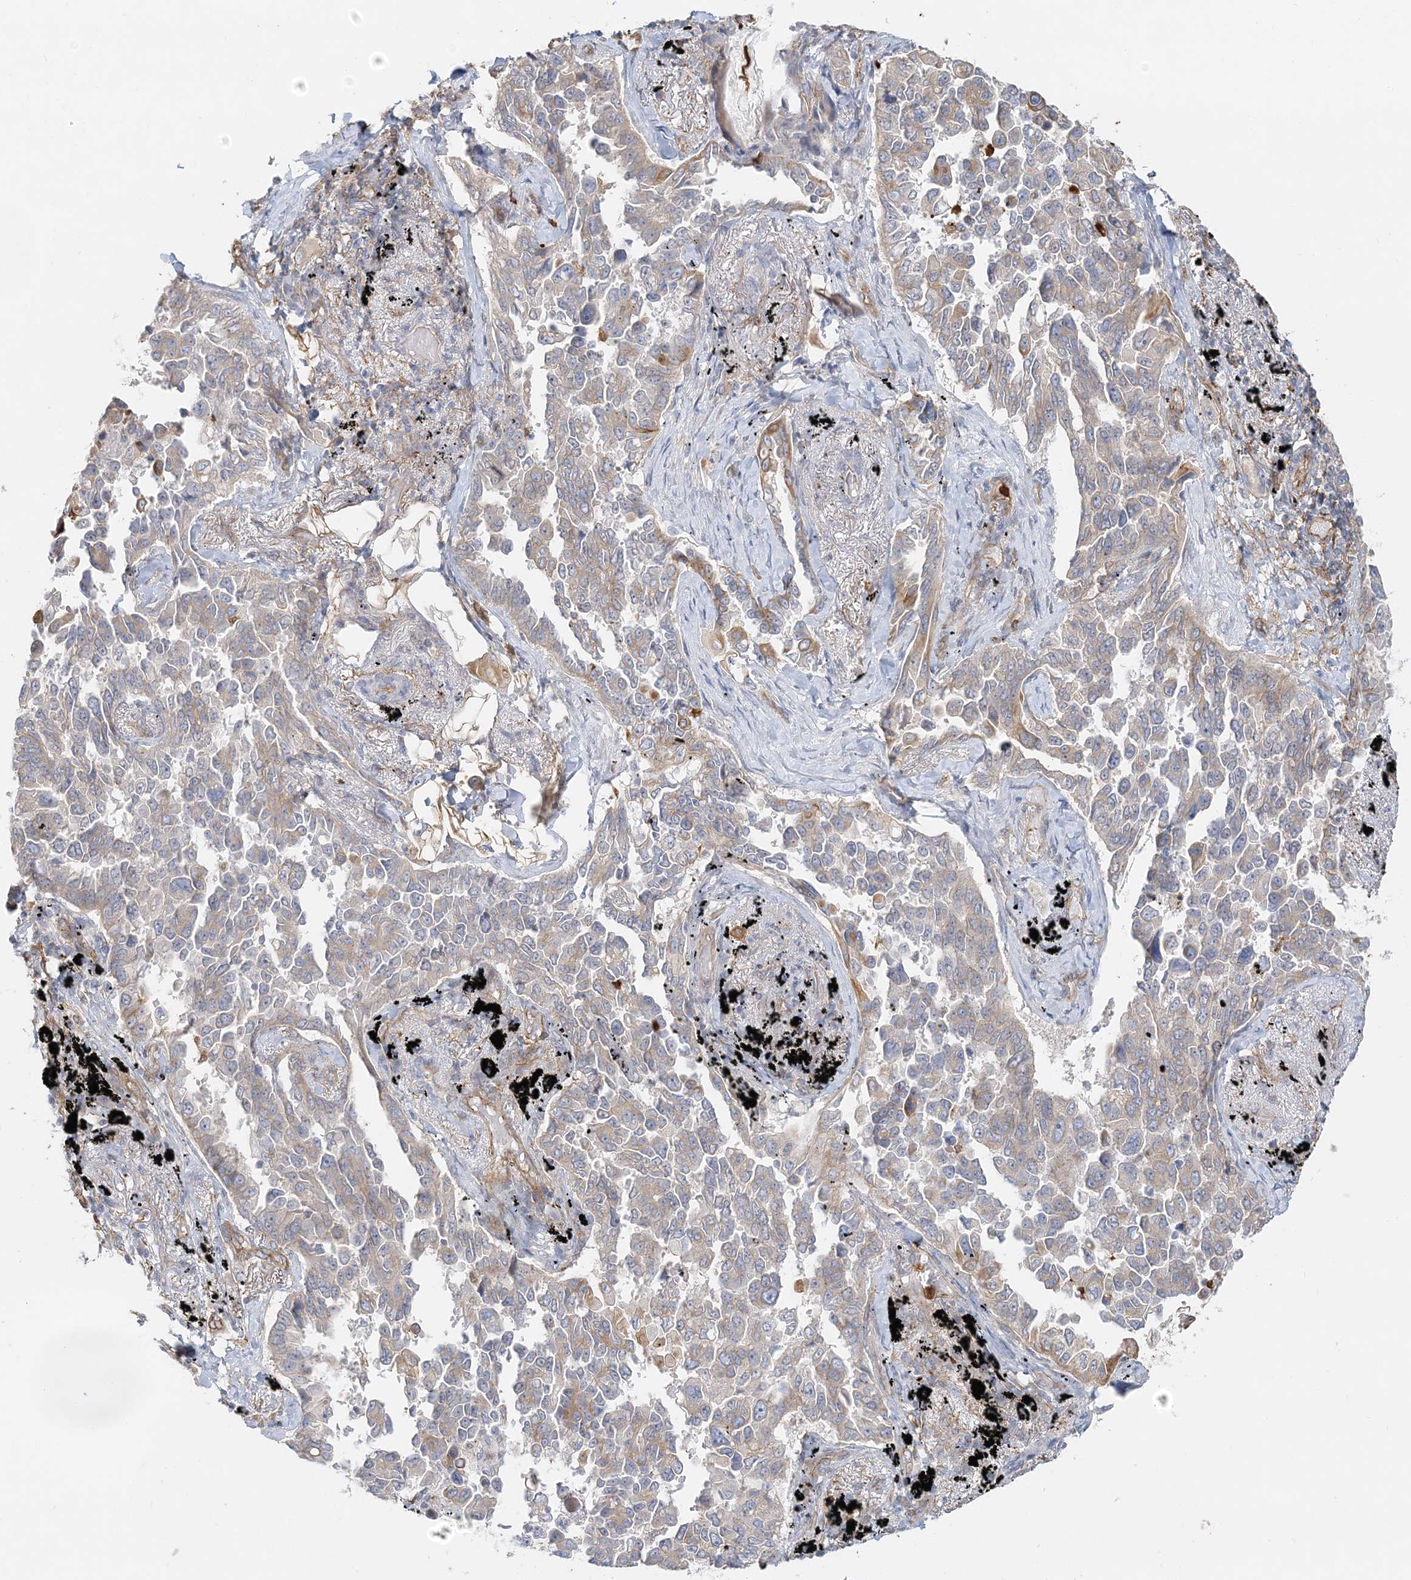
{"staining": {"intensity": "weak", "quantity": "25%-75%", "location": "cytoplasmic/membranous"}, "tissue": "lung cancer", "cell_type": "Tumor cells", "image_type": "cancer", "snomed": [{"axis": "morphology", "description": "Adenocarcinoma, NOS"}, {"axis": "topography", "description": "Lung"}], "caption": "Lung cancer was stained to show a protein in brown. There is low levels of weak cytoplasmic/membranous staining in approximately 25%-75% of tumor cells. The staining was performed using DAB (3,3'-diaminobenzidine), with brown indicating positive protein expression. Nuclei are stained blue with hematoxylin.", "gene": "DNAH1", "patient": {"sex": "female", "age": 67}}